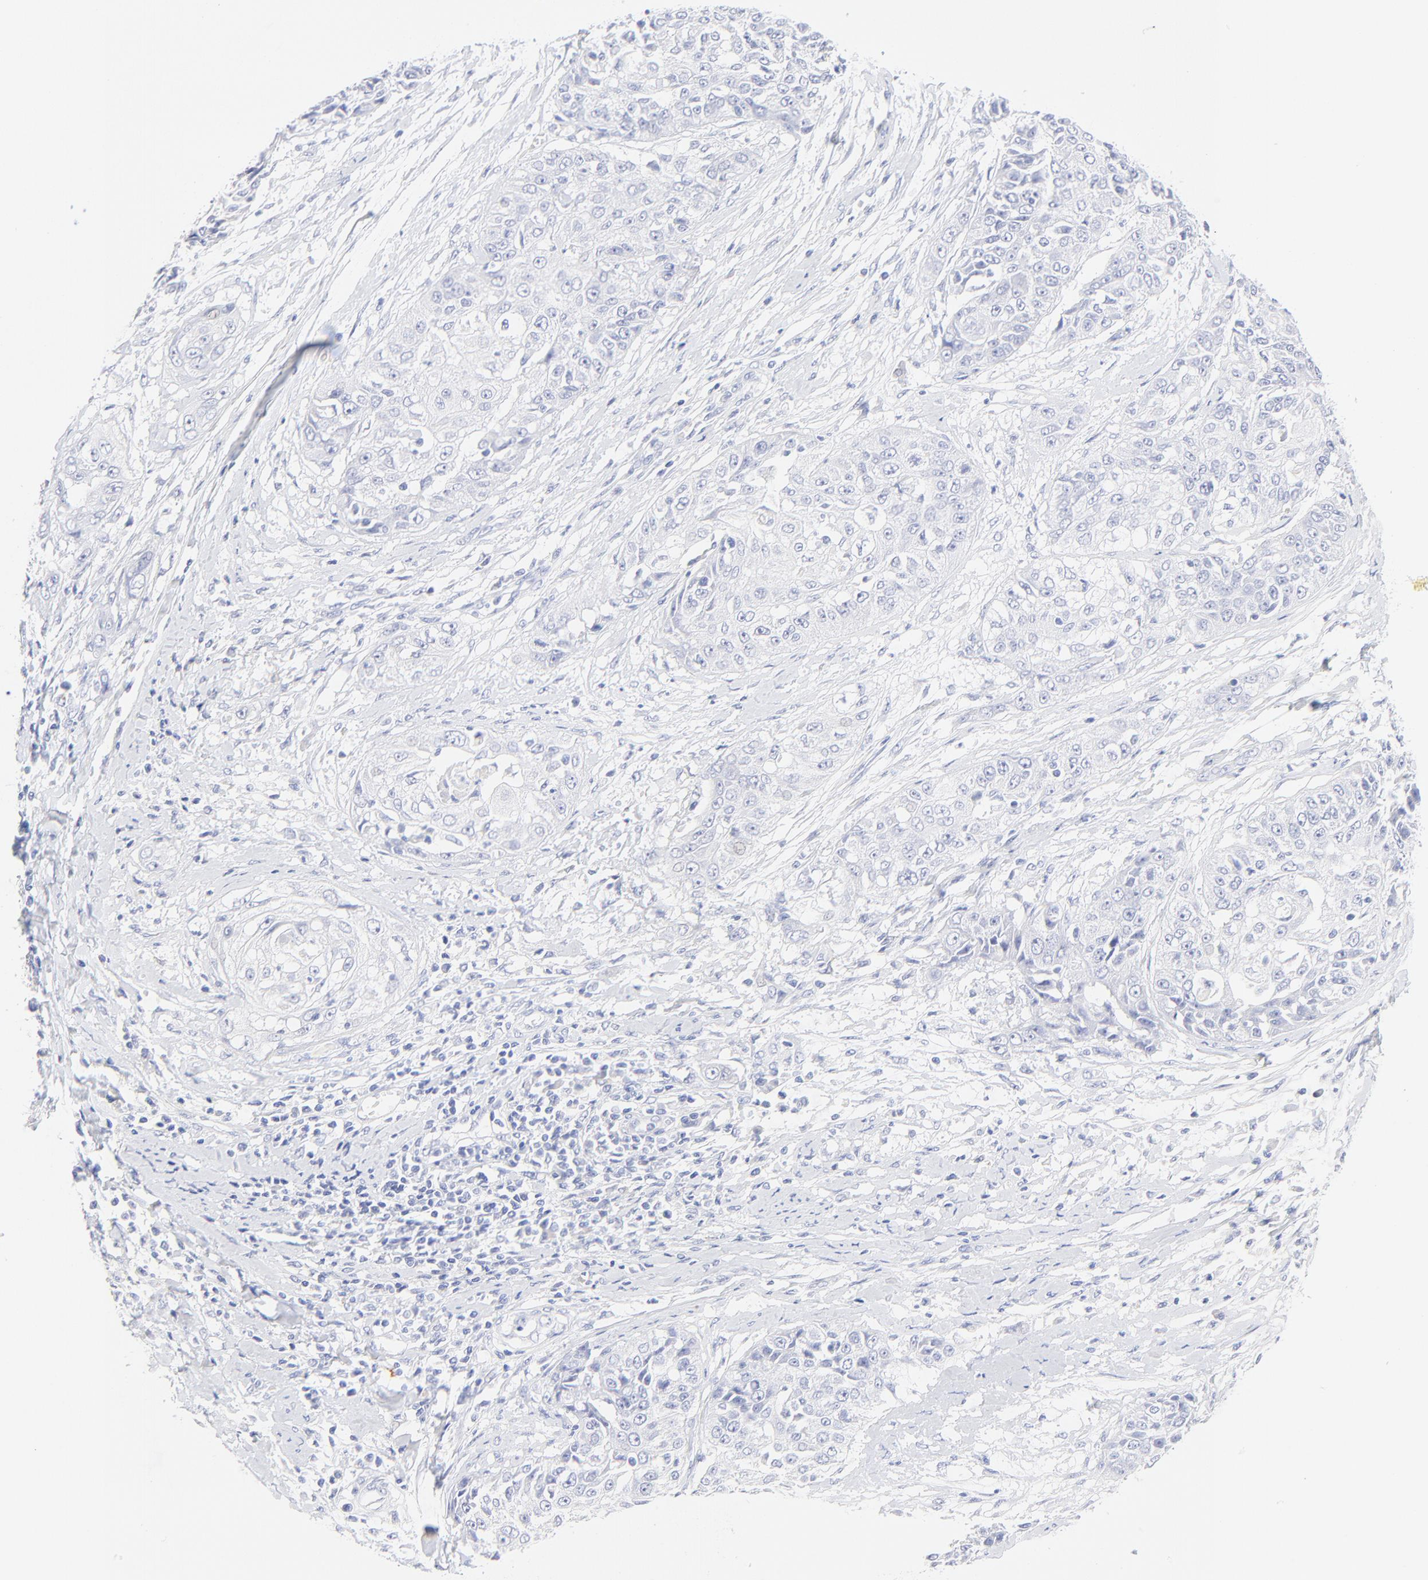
{"staining": {"intensity": "negative", "quantity": "none", "location": "none"}, "tissue": "cervical cancer", "cell_type": "Tumor cells", "image_type": "cancer", "snomed": [{"axis": "morphology", "description": "Squamous cell carcinoma, NOS"}, {"axis": "topography", "description": "Cervix"}], "caption": "High power microscopy photomicrograph of an immunohistochemistry histopathology image of squamous cell carcinoma (cervical), revealing no significant staining in tumor cells. (Stains: DAB immunohistochemistry with hematoxylin counter stain, Microscopy: brightfield microscopy at high magnification).", "gene": "SULT4A1", "patient": {"sex": "female", "age": 64}}